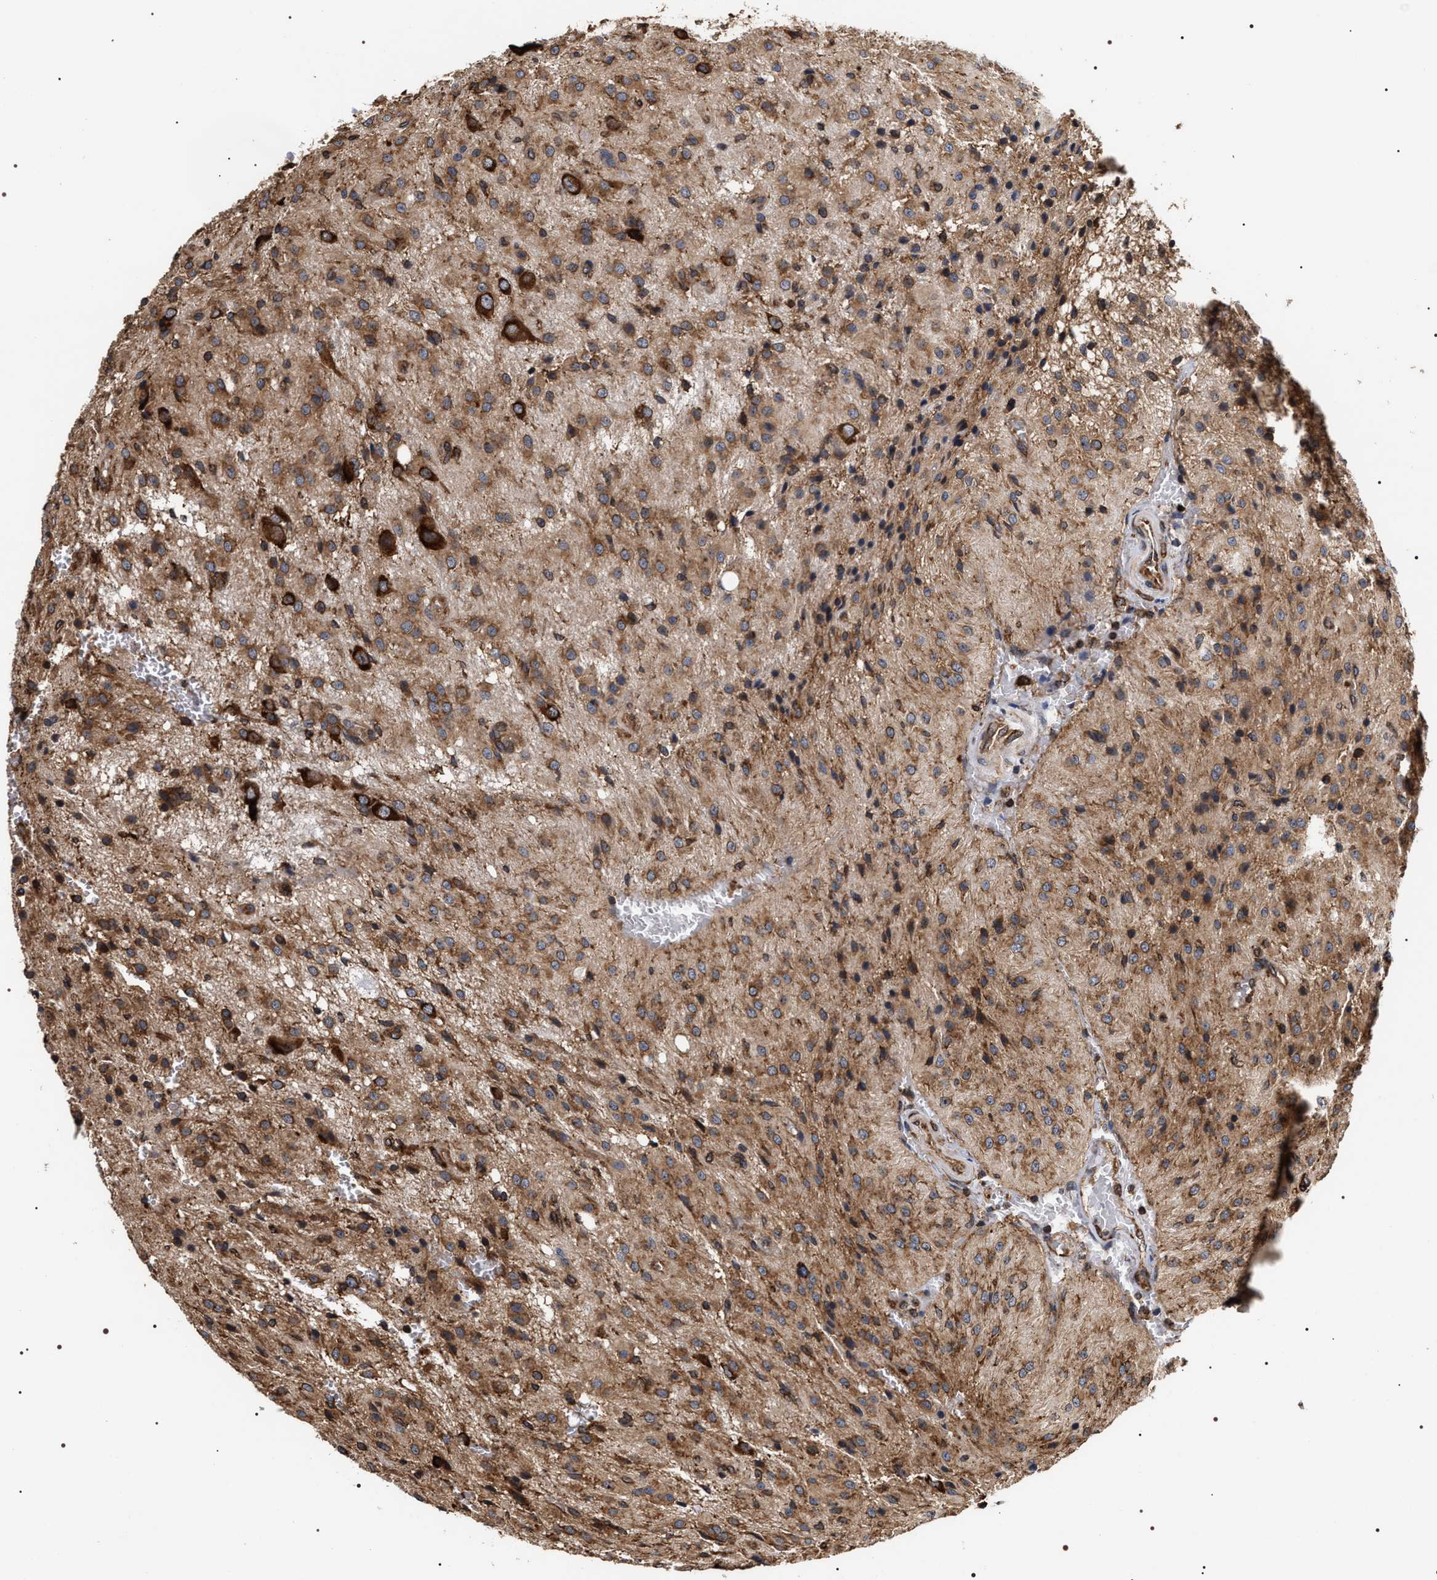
{"staining": {"intensity": "moderate", "quantity": ">75%", "location": "cytoplasmic/membranous"}, "tissue": "glioma", "cell_type": "Tumor cells", "image_type": "cancer", "snomed": [{"axis": "morphology", "description": "Glioma, malignant, High grade"}, {"axis": "topography", "description": "Brain"}], "caption": "A brown stain highlights moderate cytoplasmic/membranous positivity of a protein in glioma tumor cells. (Brightfield microscopy of DAB IHC at high magnification).", "gene": "SERBP1", "patient": {"sex": "female", "age": 59}}